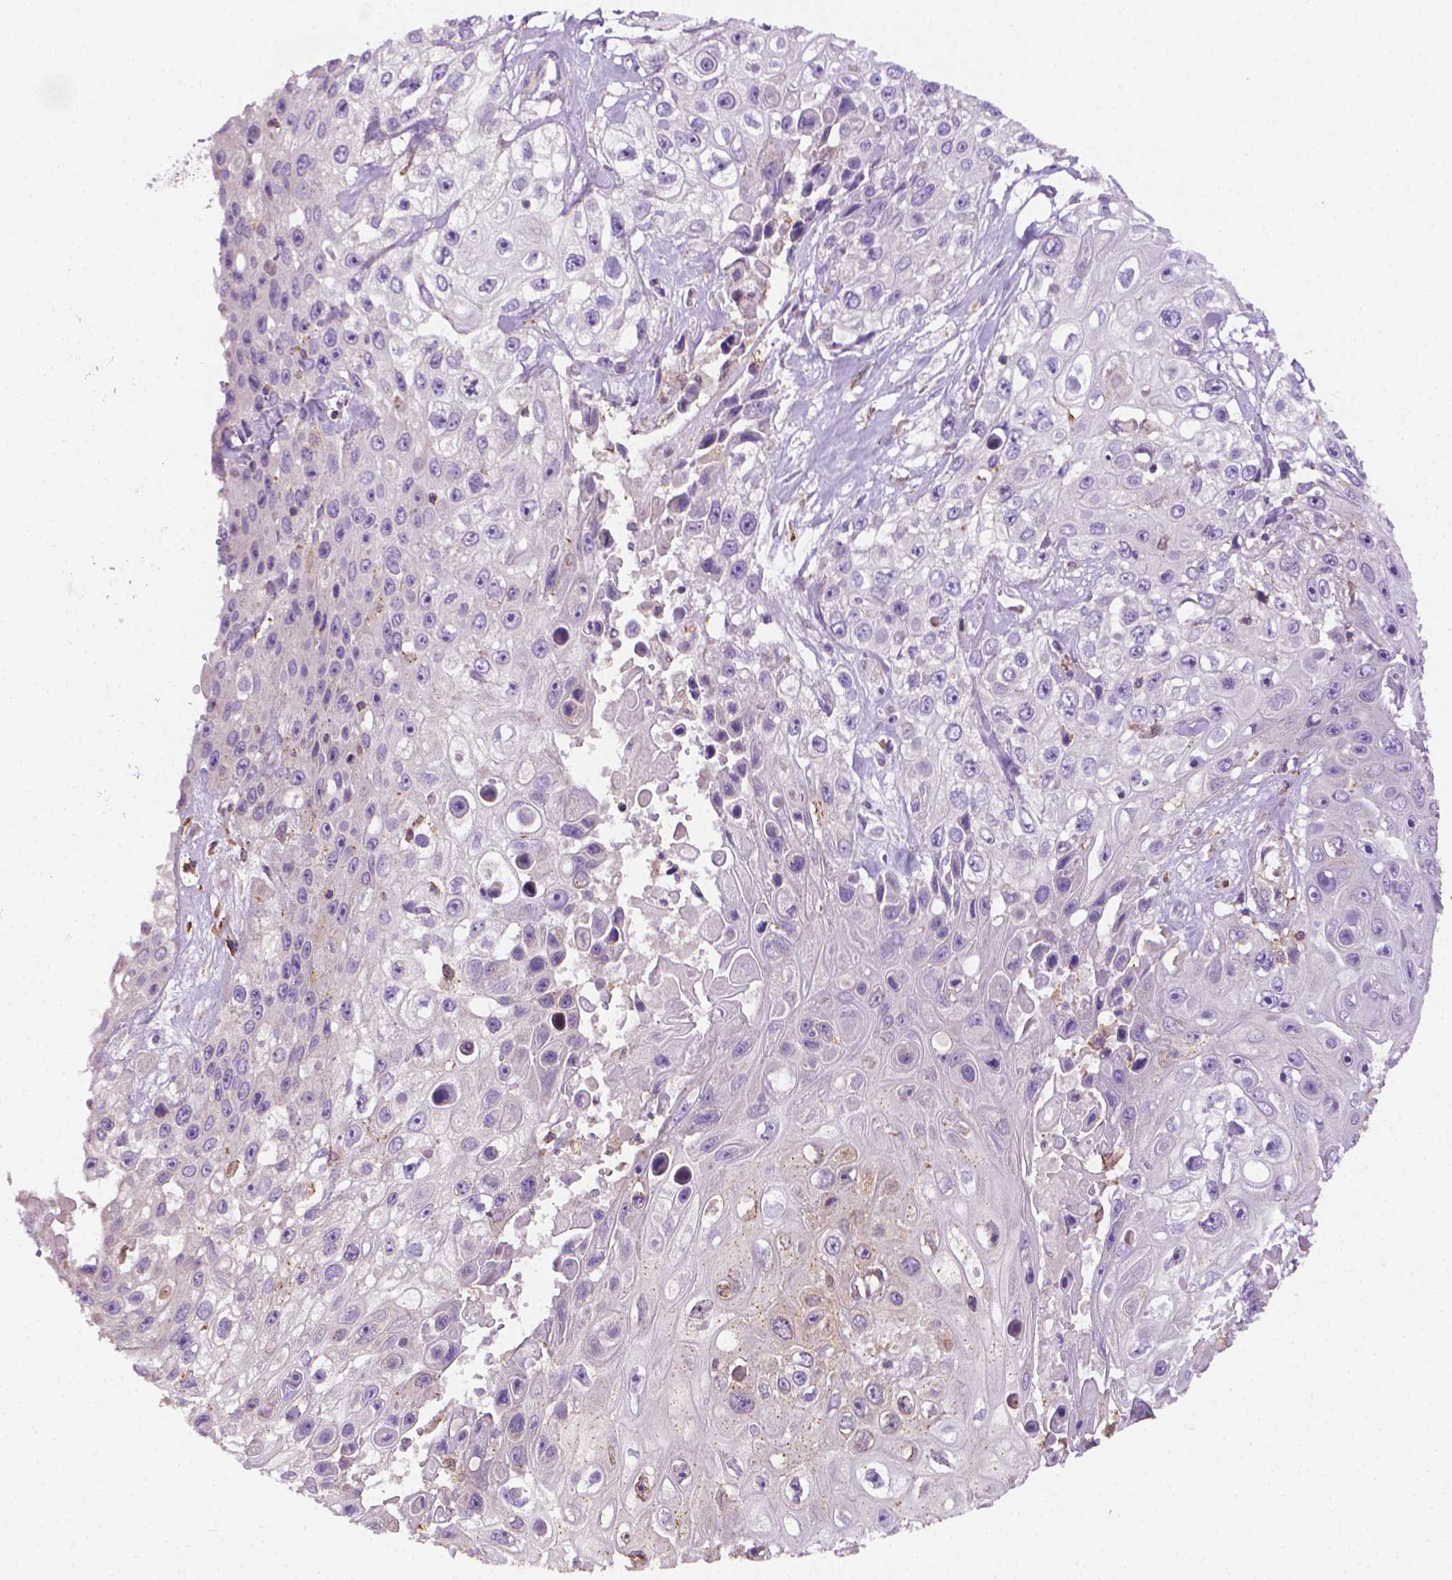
{"staining": {"intensity": "negative", "quantity": "none", "location": "none"}, "tissue": "skin cancer", "cell_type": "Tumor cells", "image_type": "cancer", "snomed": [{"axis": "morphology", "description": "Squamous cell carcinoma, NOS"}, {"axis": "topography", "description": "Skin"}], "caption": "Immunohistochemistry (IHC) of skin cancer (squamous cell carcinoma) demonstrates no positivity in tumor cells.", "gene": "SLC51B", "patient": {"sex": "male", "age": 82}}